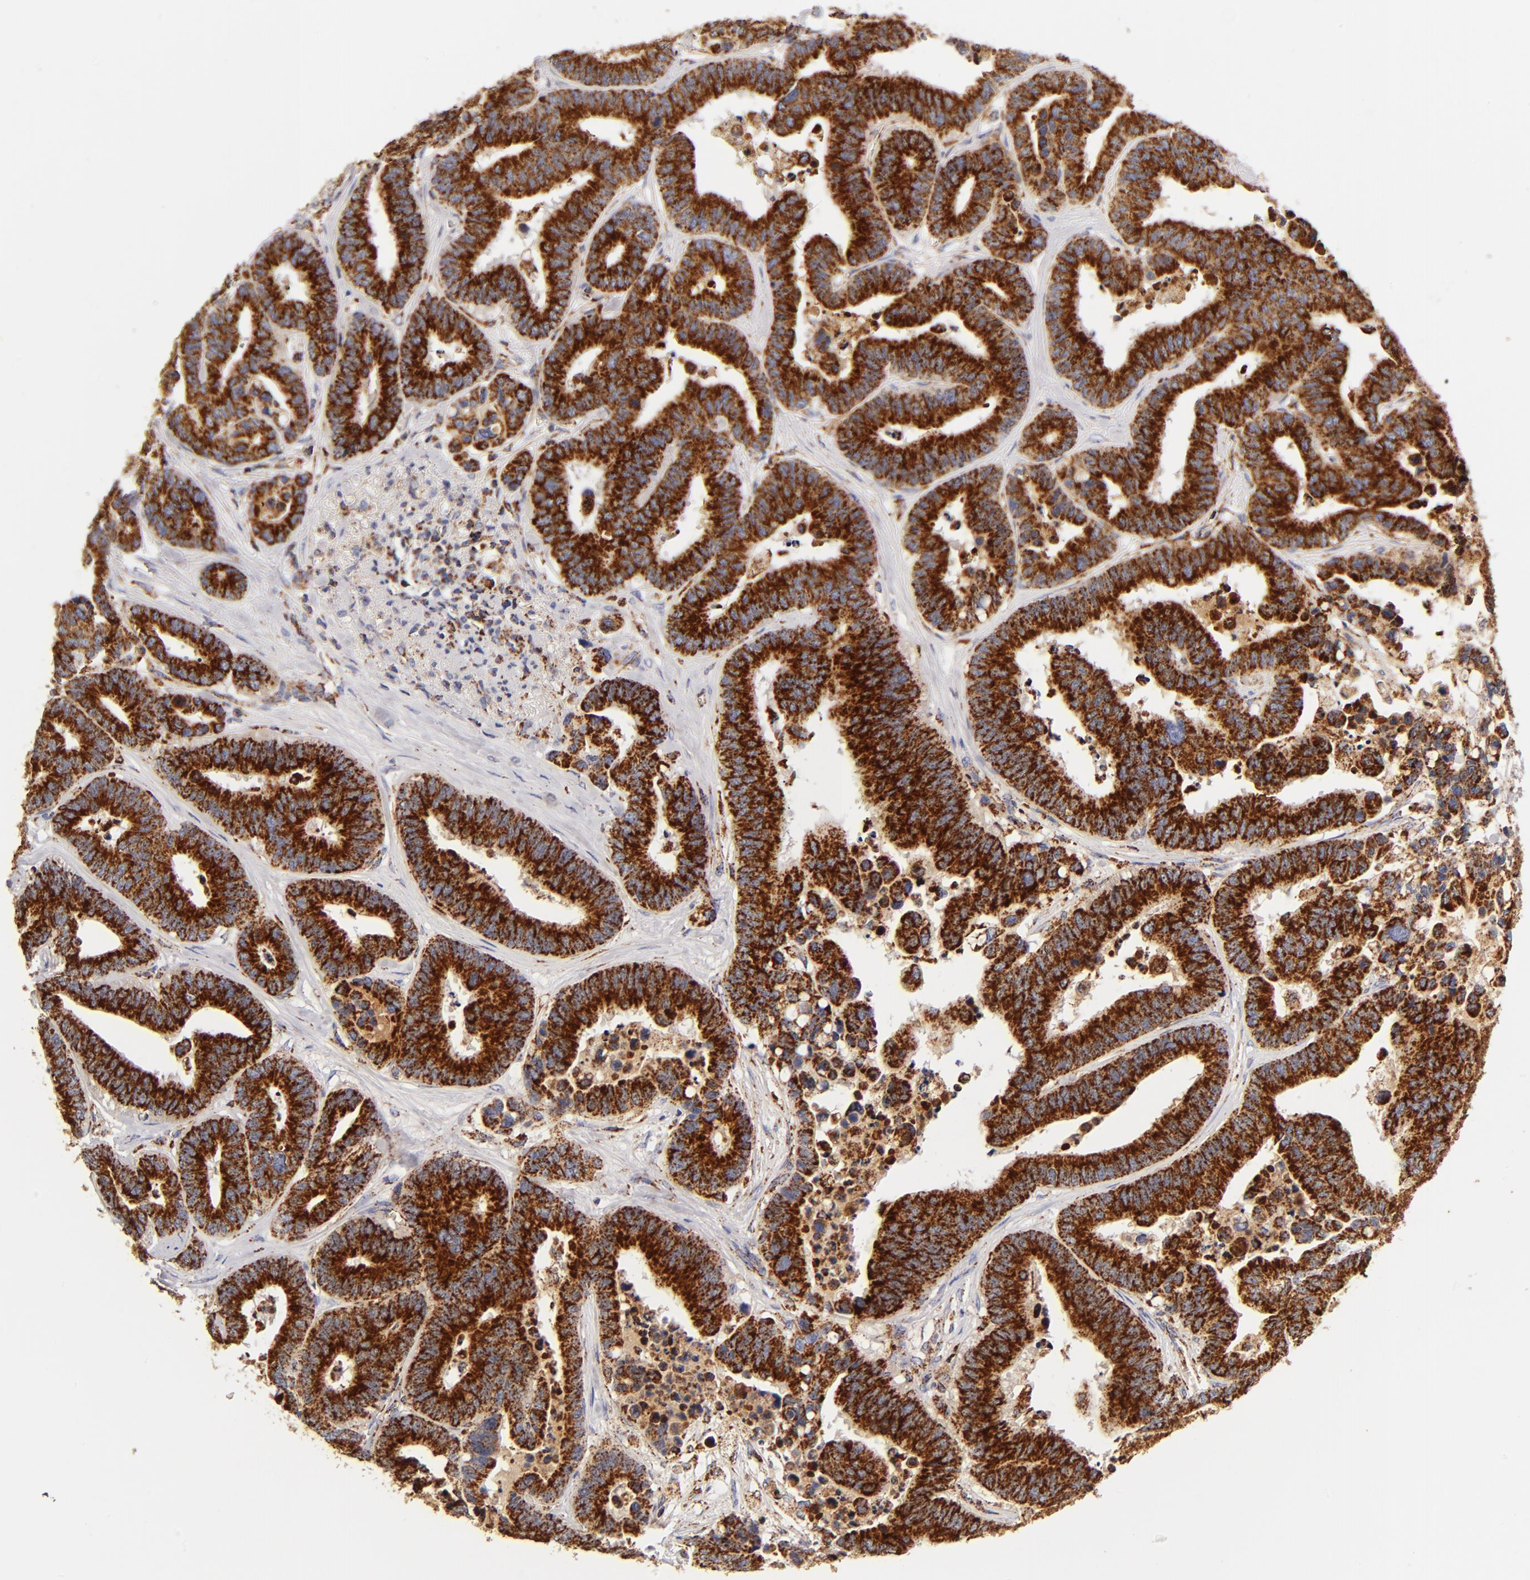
{"staining": {"intensity": "strong", "quantity": ">75%", "location": "cytoplasmic/membranous"}, "tissue": "colorectal cancer", "cell_type": "Tumor cells", "image_type": "cancer", "snomed": [{"axis": "morphology", "description": "Adenocarcinoma, NOS"}, {"axis": "topography", "description": "Colon"}], "caption": "IHC (DAB) staining of colorectal adenocarcinoma shows strong cytoplasmic/membranous protein positivity in approximately >75% of tumor cells.", "gene": "ECHS1", "patient": {"sex": "male", "age": 82}}